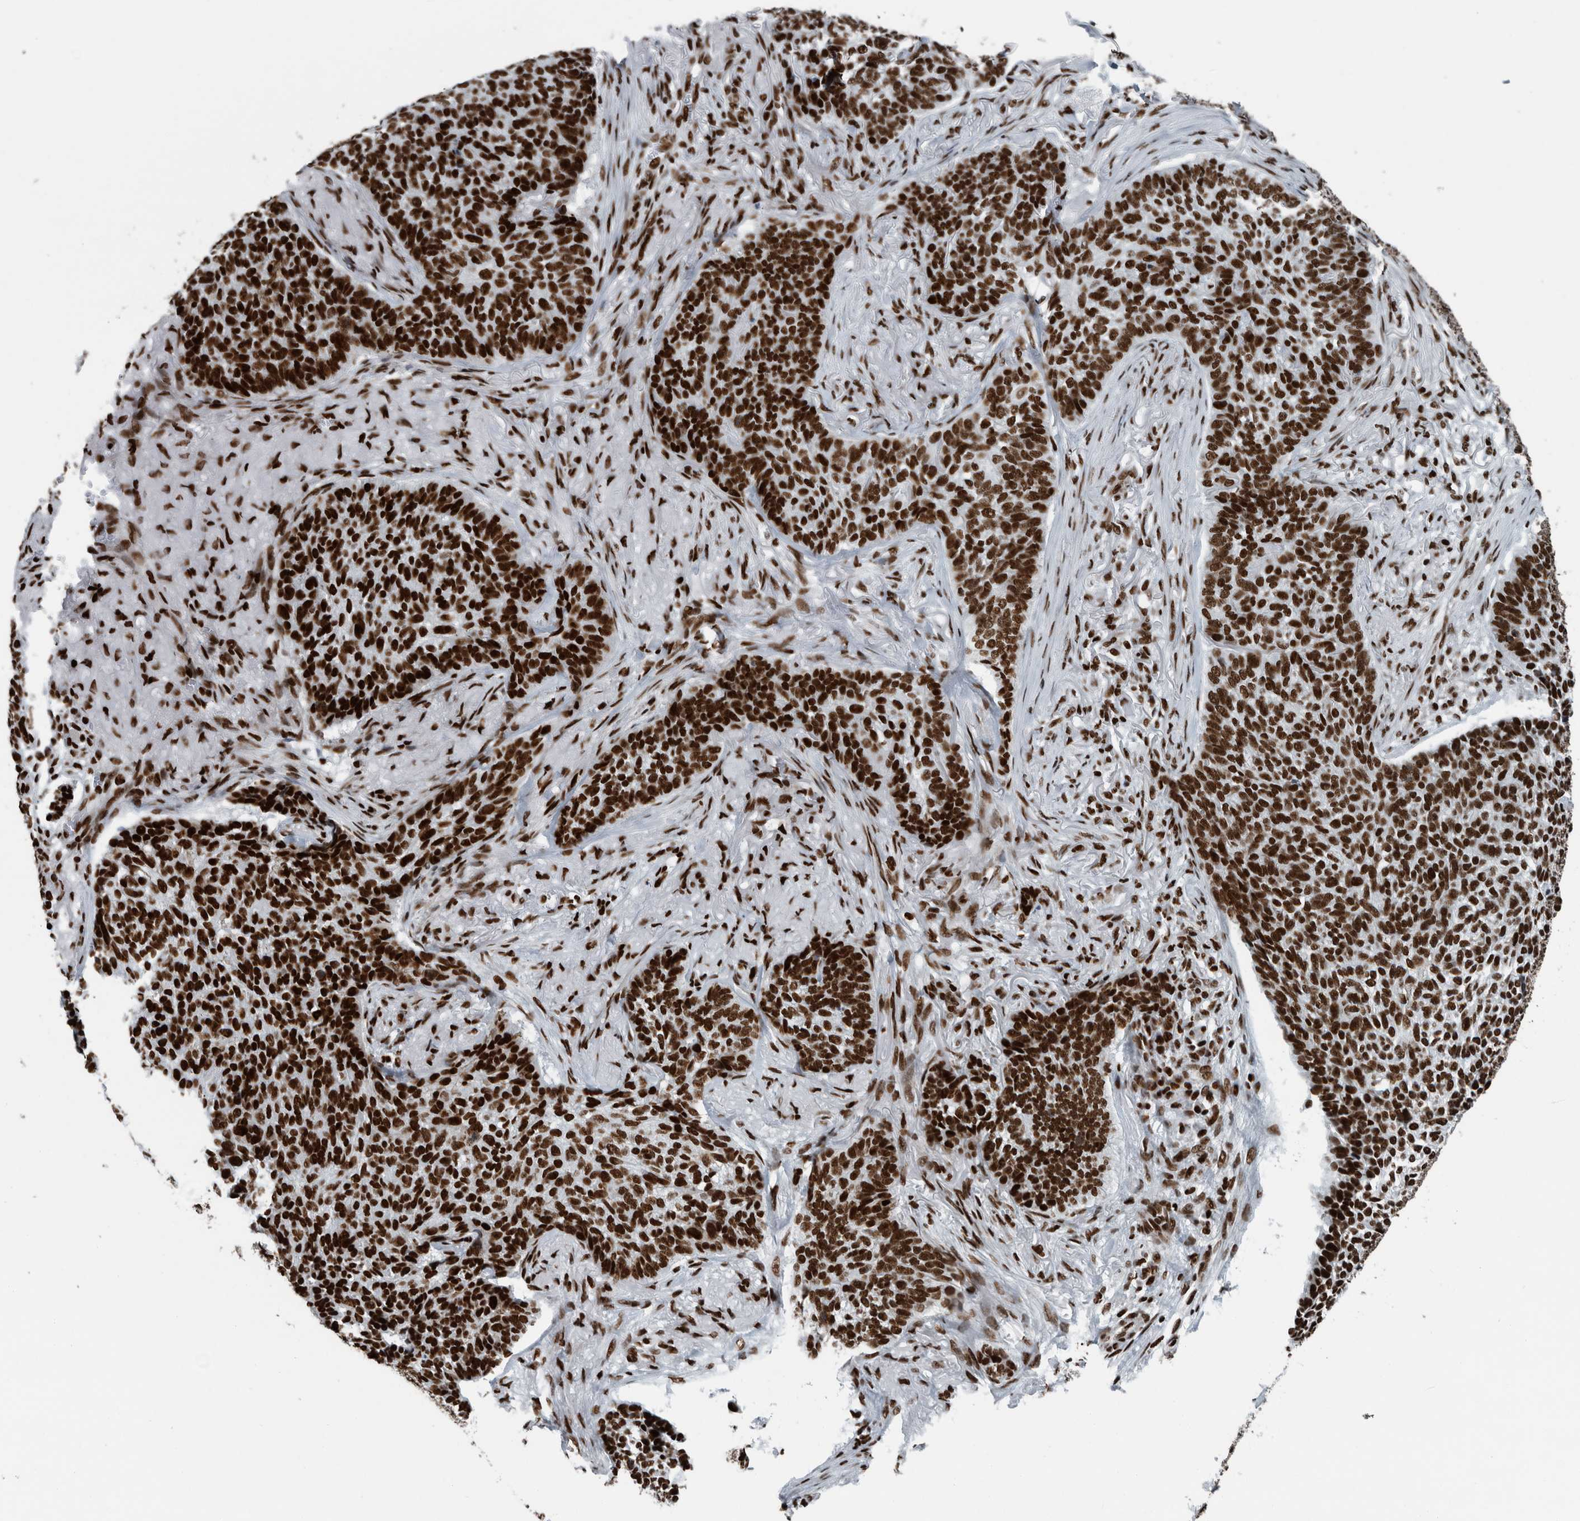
{"staining": {"intensity": "strong", "quantity": ">75%", "location": "nuclear"}, "tissue": "skin cancer", "cell_type": "Tumor cells", "image_type": "cancer", "snomed": [{"axis": "morphology", "description": "Basal cell carcinoma"}, {"axis": "topography", "description": "Skin"}], "caption": "Tumor cells demonstrate high levels of strong nuclear positivity in approximately >75% of cells in skin cancer (basal cell carcinoma).", "gene": "DNMT3A", "patient": {"sex": "male", "age": 85}}